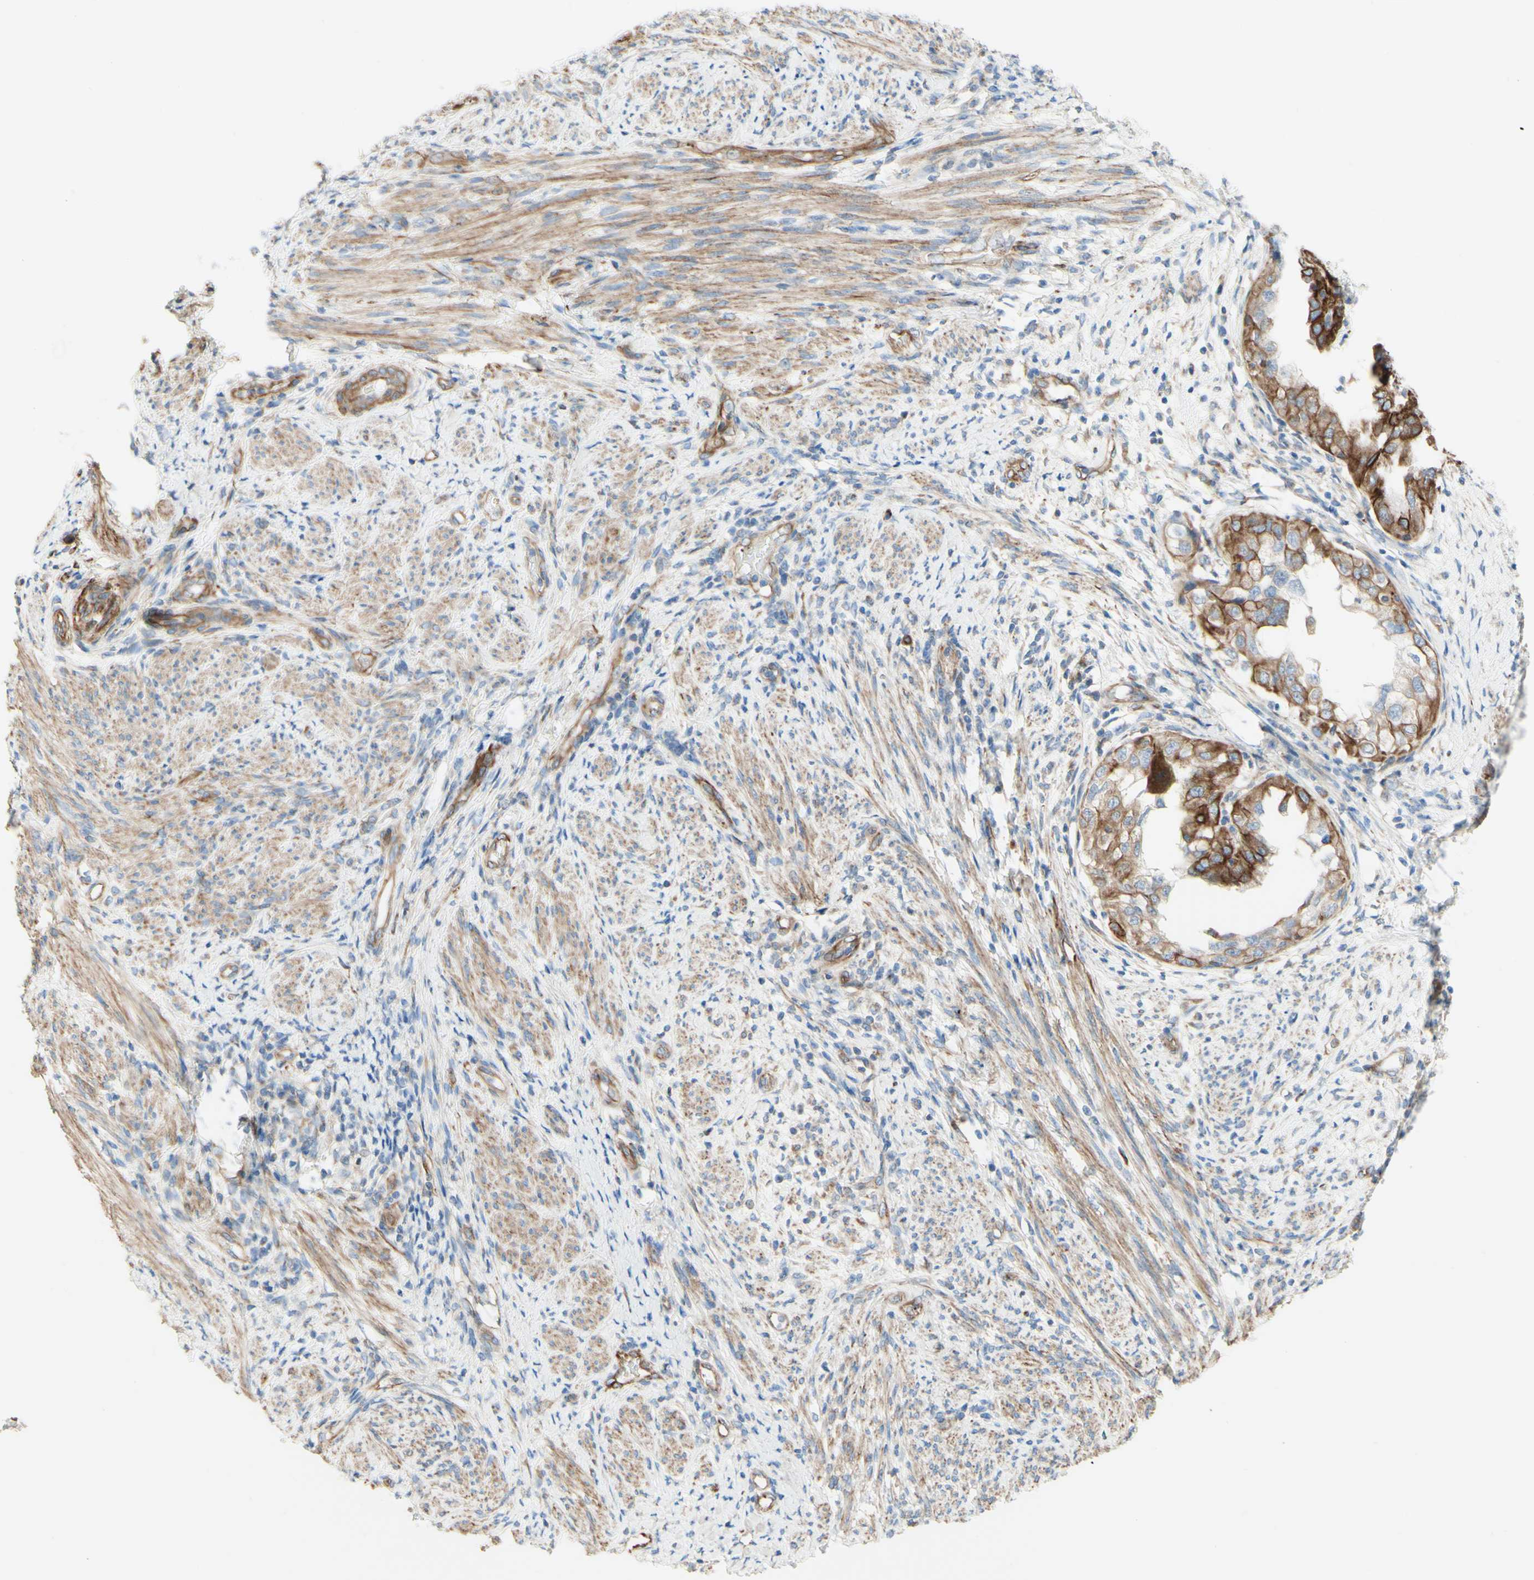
{"staining": {"intensity": "strong", "quantity": "25%-75%", "location": "cytoplasmic/membranous"}, "tissue": "endometrial cancer", "cell_type": "Tumor cells", "image_type": "cancer", "snomed": [{"axis": "morphology", "description": "Adenocarcinoma, NOS"}, {"axis": "topography", "description": "Endometrium"}], "caption": "Endometrial adenocarcinoma tissue exhibits strong cytoplasmic/membranous staining in about 25%-75% of tumor cells", "gene": "ENDOD1", "patient": {"sex": "female", "age": 85}}